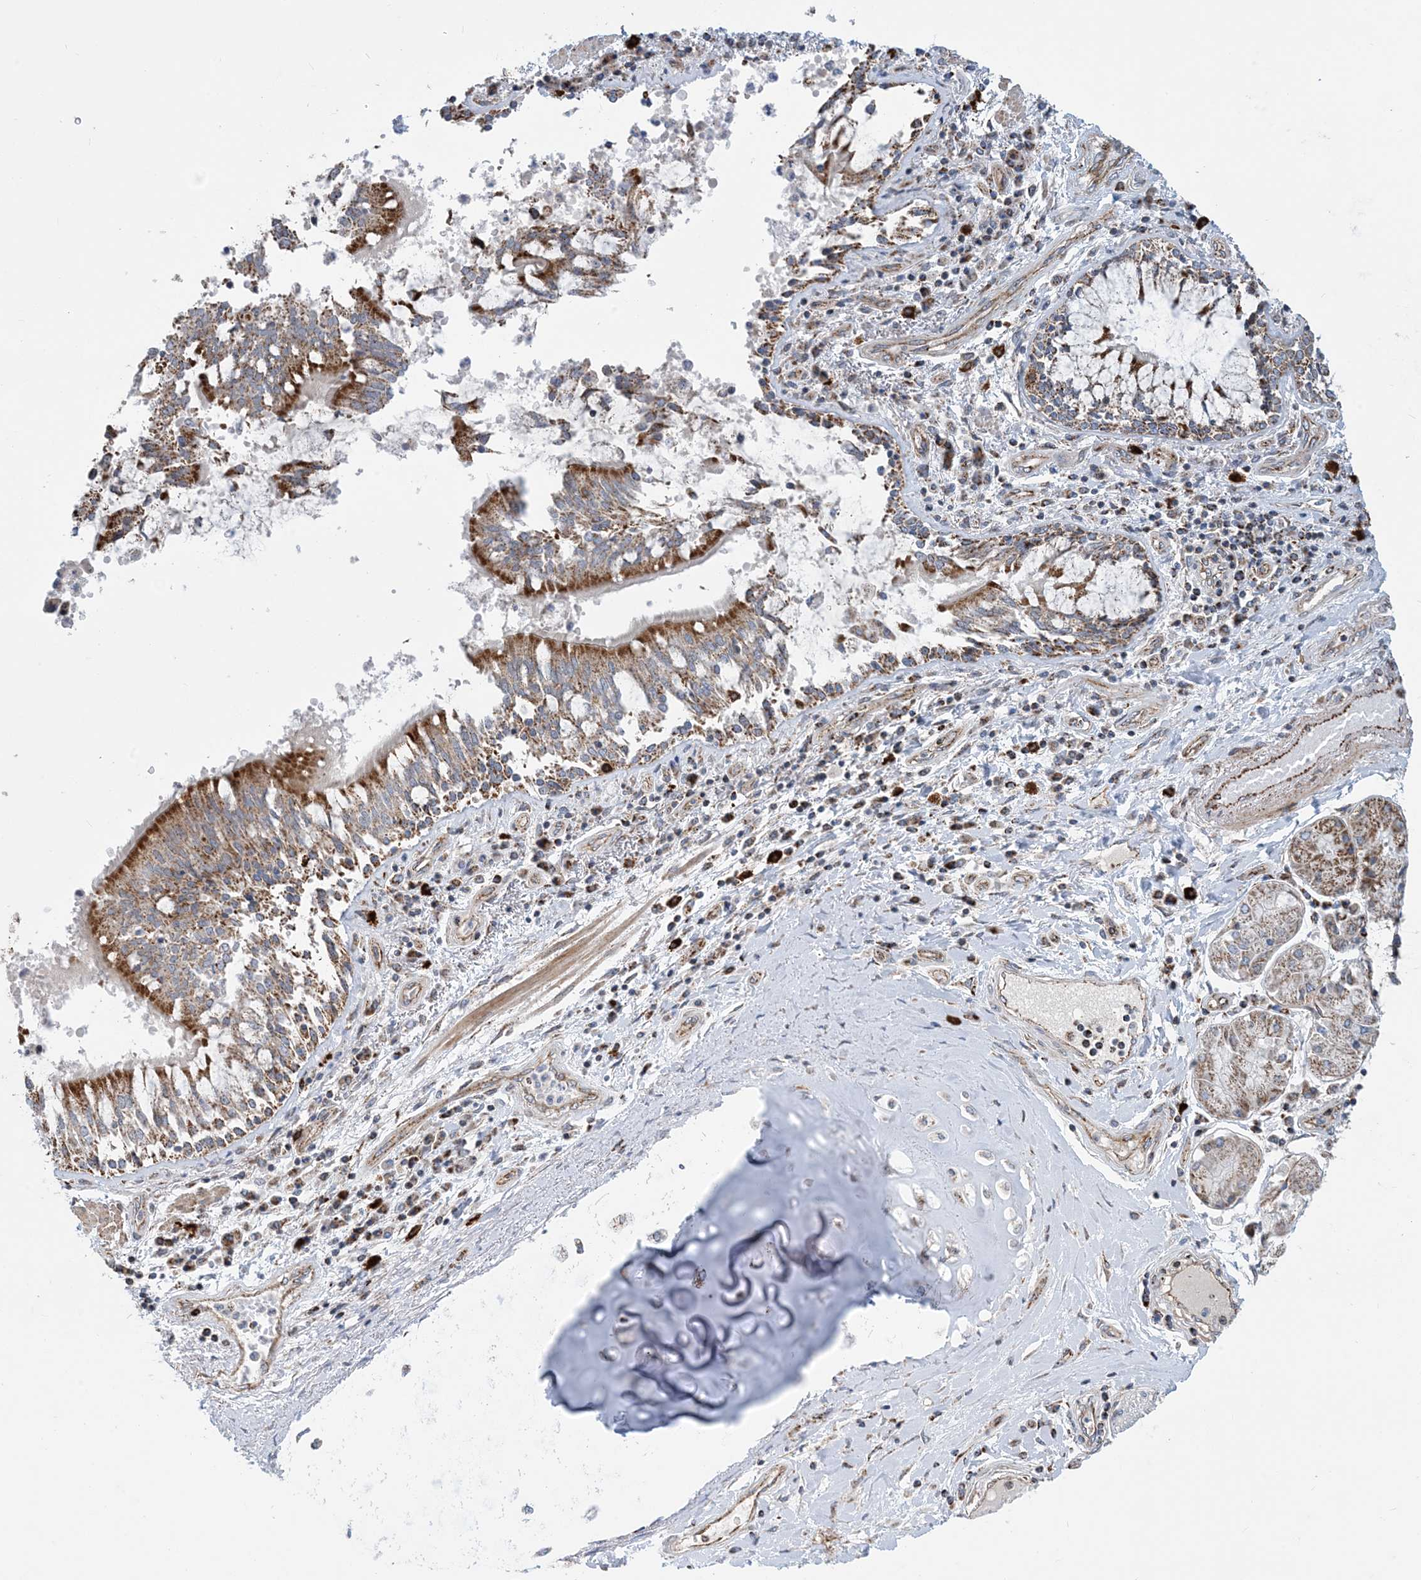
{"staining": {"intensity": "weak", "quantity": ">75%", "location": "cytoplasmic/membranous"}, "tissue": "adipose tissue", "cell_type": "Adipocytes", "image_type": "normal", "snomed": [{"axis": "morphology", "description": "Normal tissue, NOS"}, {"axis": "topography", "description": "Cartilage tissue"}, {"axis": "topography", "description": "Bronchus"}, {"axis": "topography", "description": "Lung"}, {"axis": "topography", "description": "Peripheral nerve tissue"}], "caption": "Normal adipose tissue shows weak cytoplasmic/membranous staining in approximately >75% of adipocytes The protein is stained brown, and the nuclei are stained in blue (DAB (3,3'-diaminobenzidine) IHC with brightfield microscopy, high magnification)..", "gene": "PCDHGA1", "patient": {"sex": "female", "age": 49}}